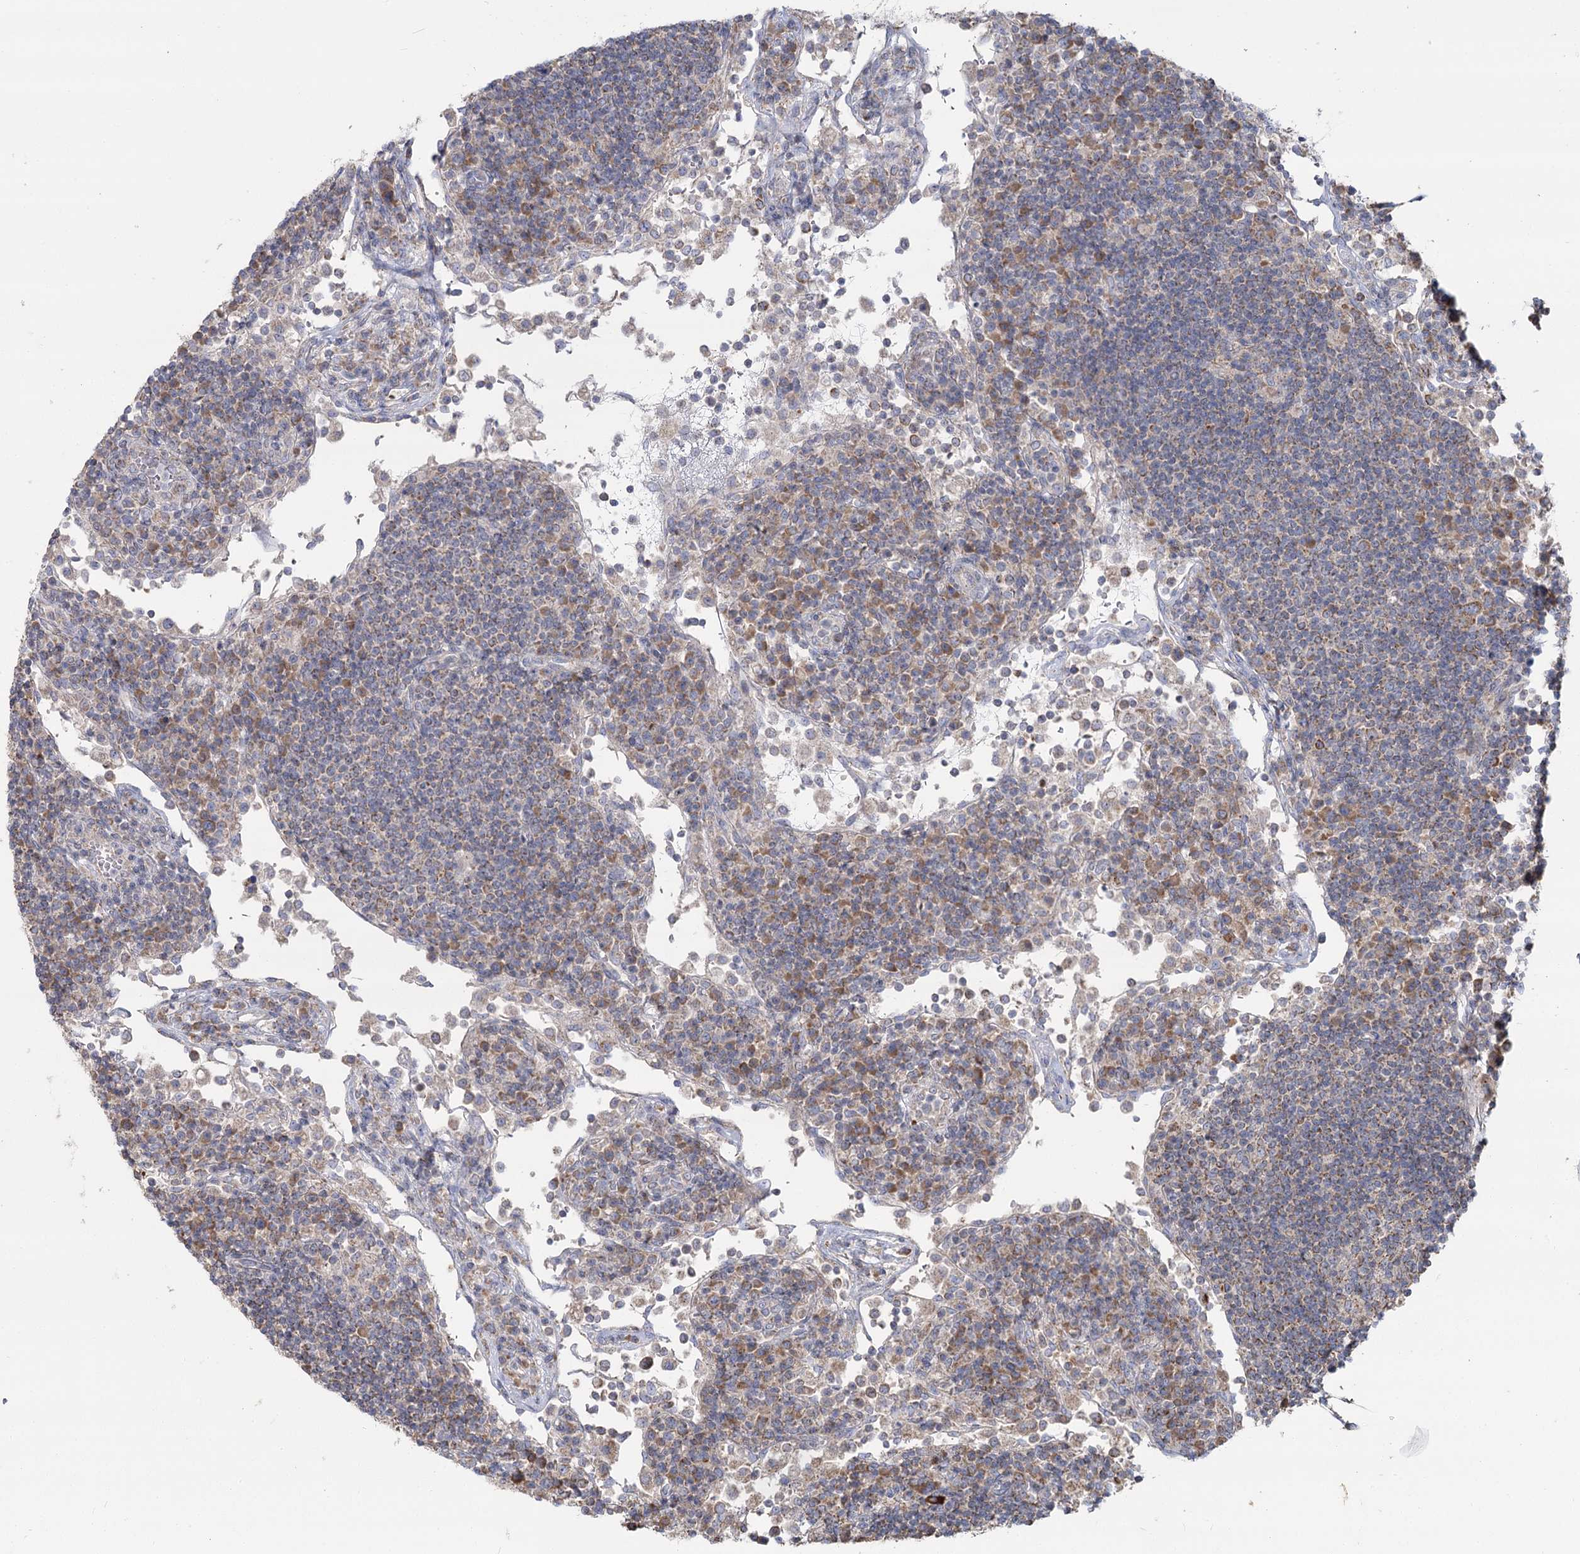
{"staining": {"intensity": "moderate", "quantity": "<25%", "location": "cytoplasmic/membranous"}, "tissue": "lymph node", "cell_type": "Germinal center cells", "image_type": "normal", "snomed": [{"axis": "morphology", "description": "Normal tissue, NOS"}, {"axis": "topography", "description": "Lymph node"}], "caption": "Lymph node stained with DAB (3,3'-diaminobenzidine) immunohistochemistry shows low levels of moderate cytoplasmic/membranous positivity in approximately <25% of germinal center cells.", "gene": "ACOX2", "patient": {"sex": "female", "age": 53}}